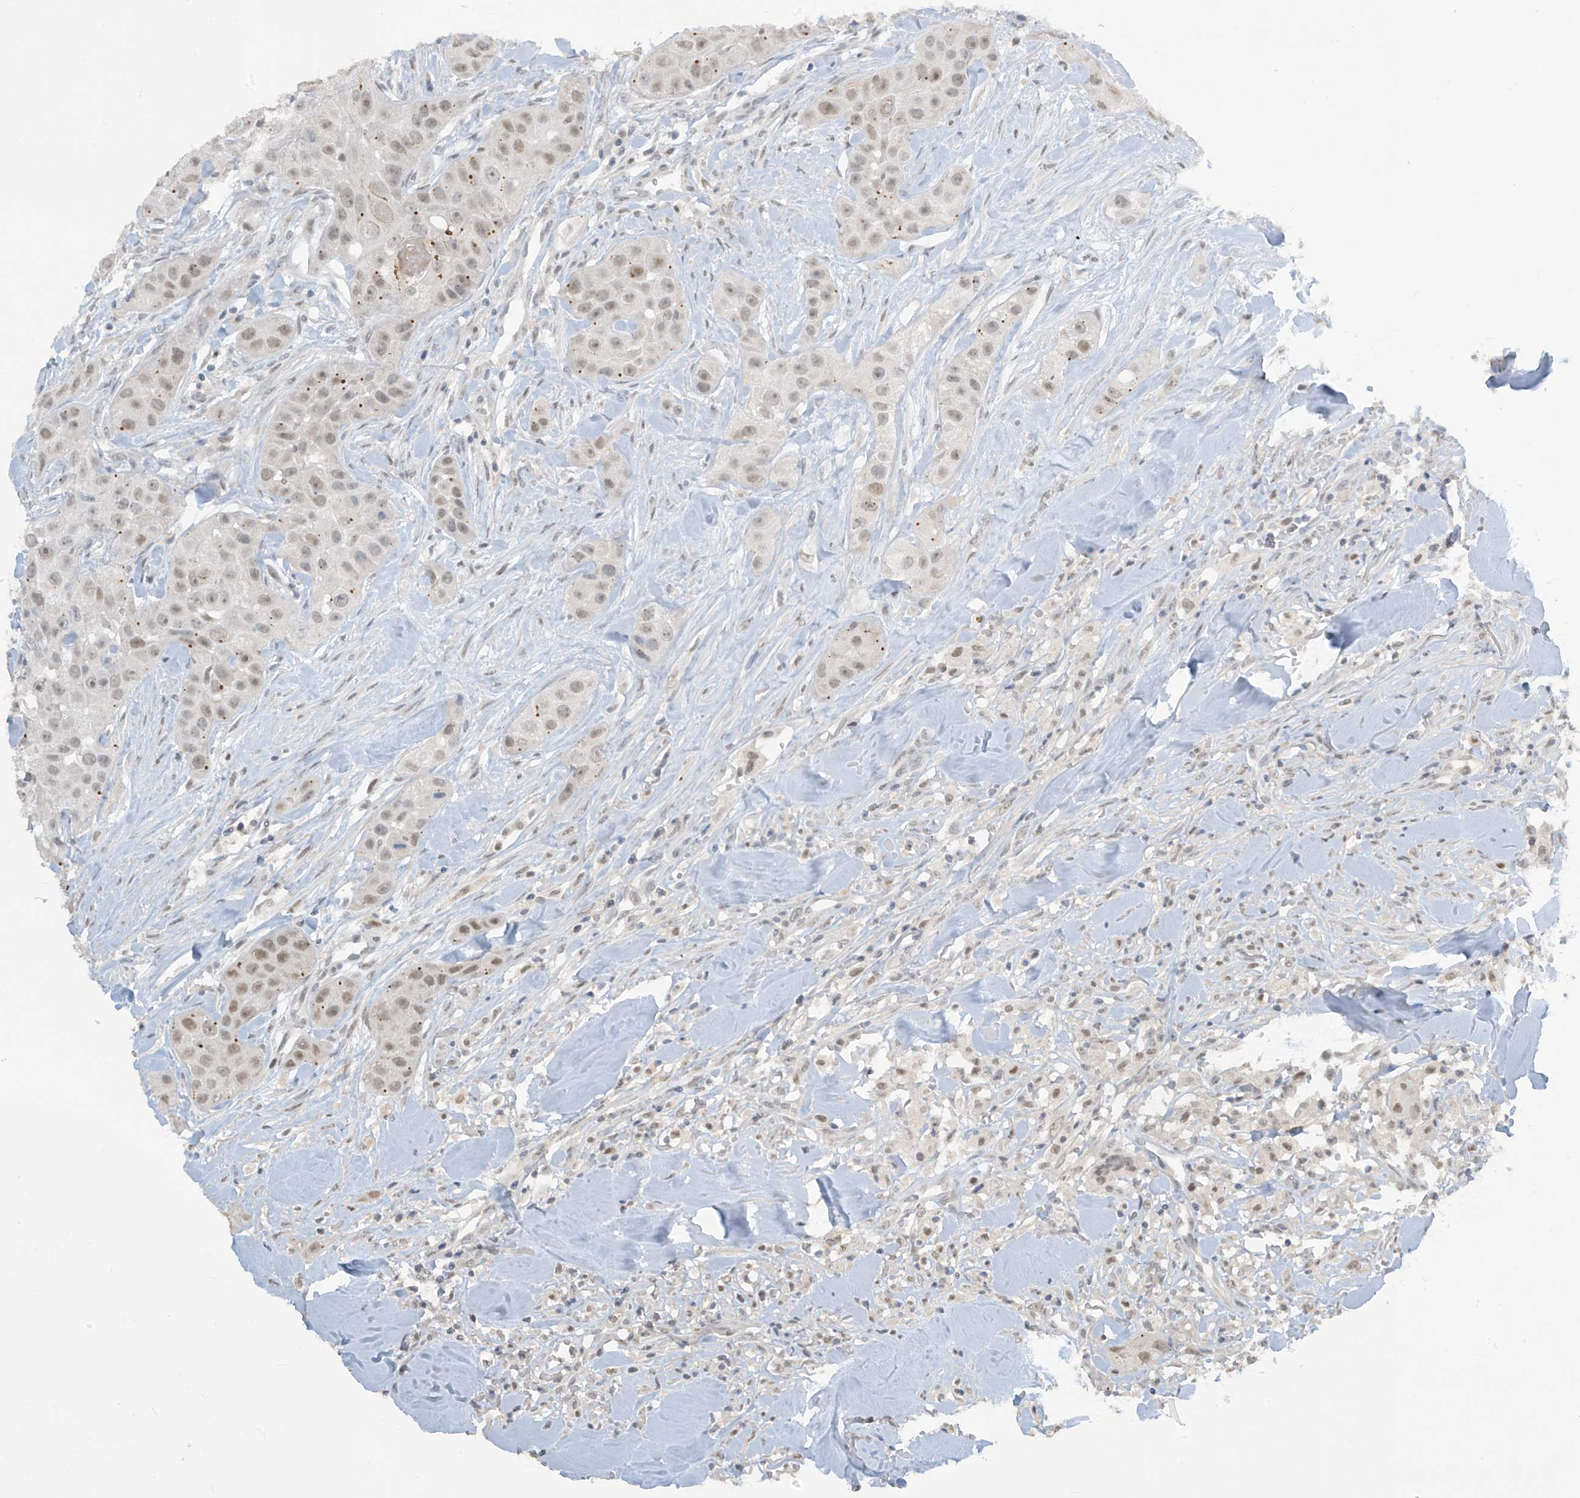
{"staining": {"intensity": "moderate", "quantity": "25%-75%", "location": "nuclear"}, "tissue": "head and neck cancer", "cell_type": "Tumor cells", "image_type": "cancer", "snomed": [{"axis": "morphology", "description": "Normal tissue, NOS"}, {"axis": "morphology", "description": "Squamous cell carcinoma, NOS"}, {"axis": "topography", "description": "Skeletal muscle"}, {"axis": "topography", "description": "Head-Neck"}], "caption": "An IHC histopathology image of tumor tissue is shown. Protein staining in brown highlights moderate nuclear positivity in squamous cell carcinoma (head and neck) within tumor cells.", "gene": "METAP1D", "patient": {"sex": "male", "age": 51}}